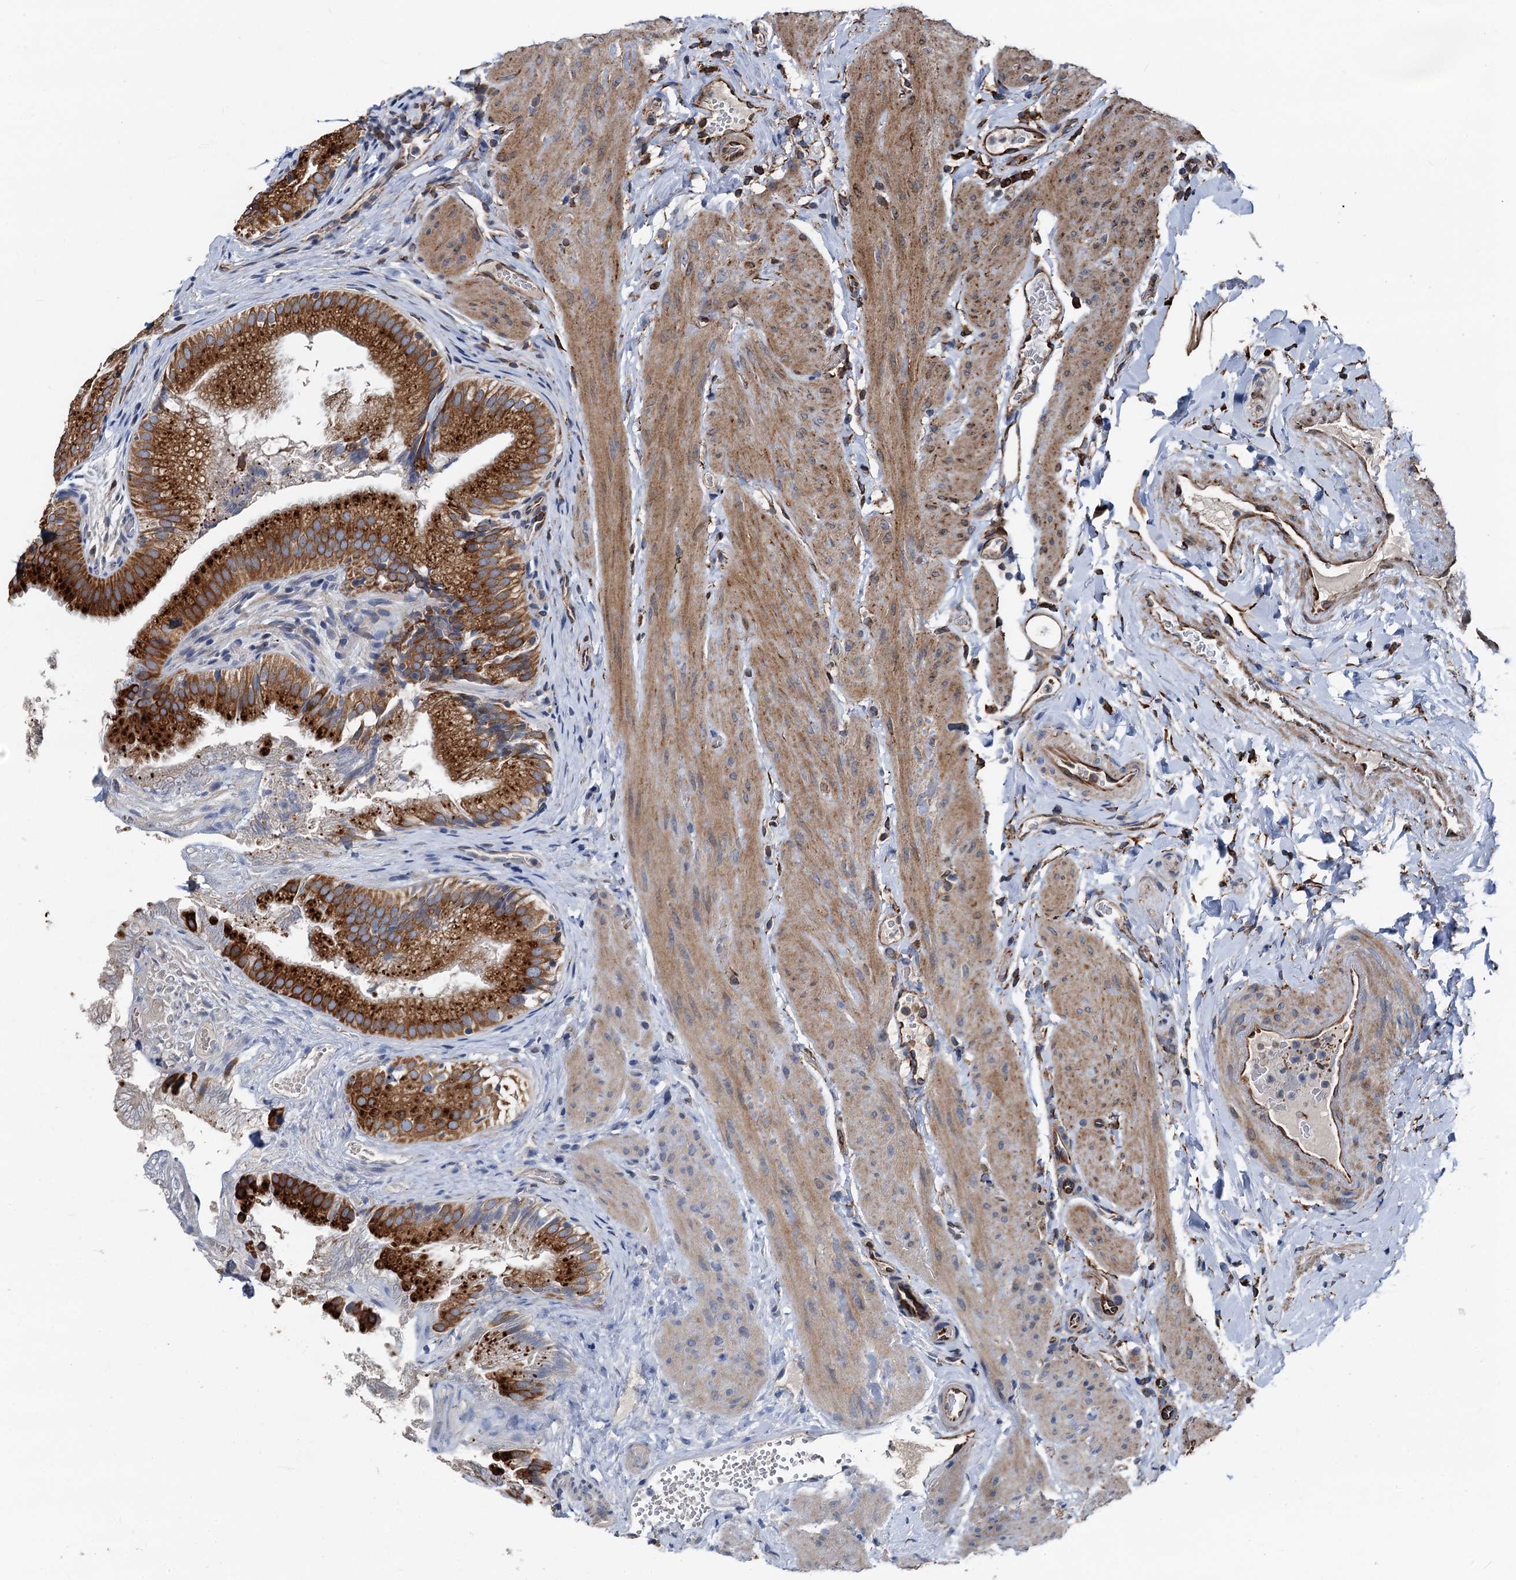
{"staining": {"intensity": "strong", "quantity": ">75%", "location": "cytoplasmic/membranous"}, "tissue": "gallbladder", "cell_type": "Glandular cells", "image_type": "normal", "snomed": [{"axis": "morphology", "description": "Normal tissue, NOS"}, {"axis": "topography", "description": "Gallbladder"}], "caption": "The photomicrograph displays immunohistochemical staining of unremarkable gallbladder. There is strong cytoplasmic/membranous positivity is seen in about >75% of glandular cells.", "gene": "NEURL1B", "patient": {"sex": "female", "age": 30}}